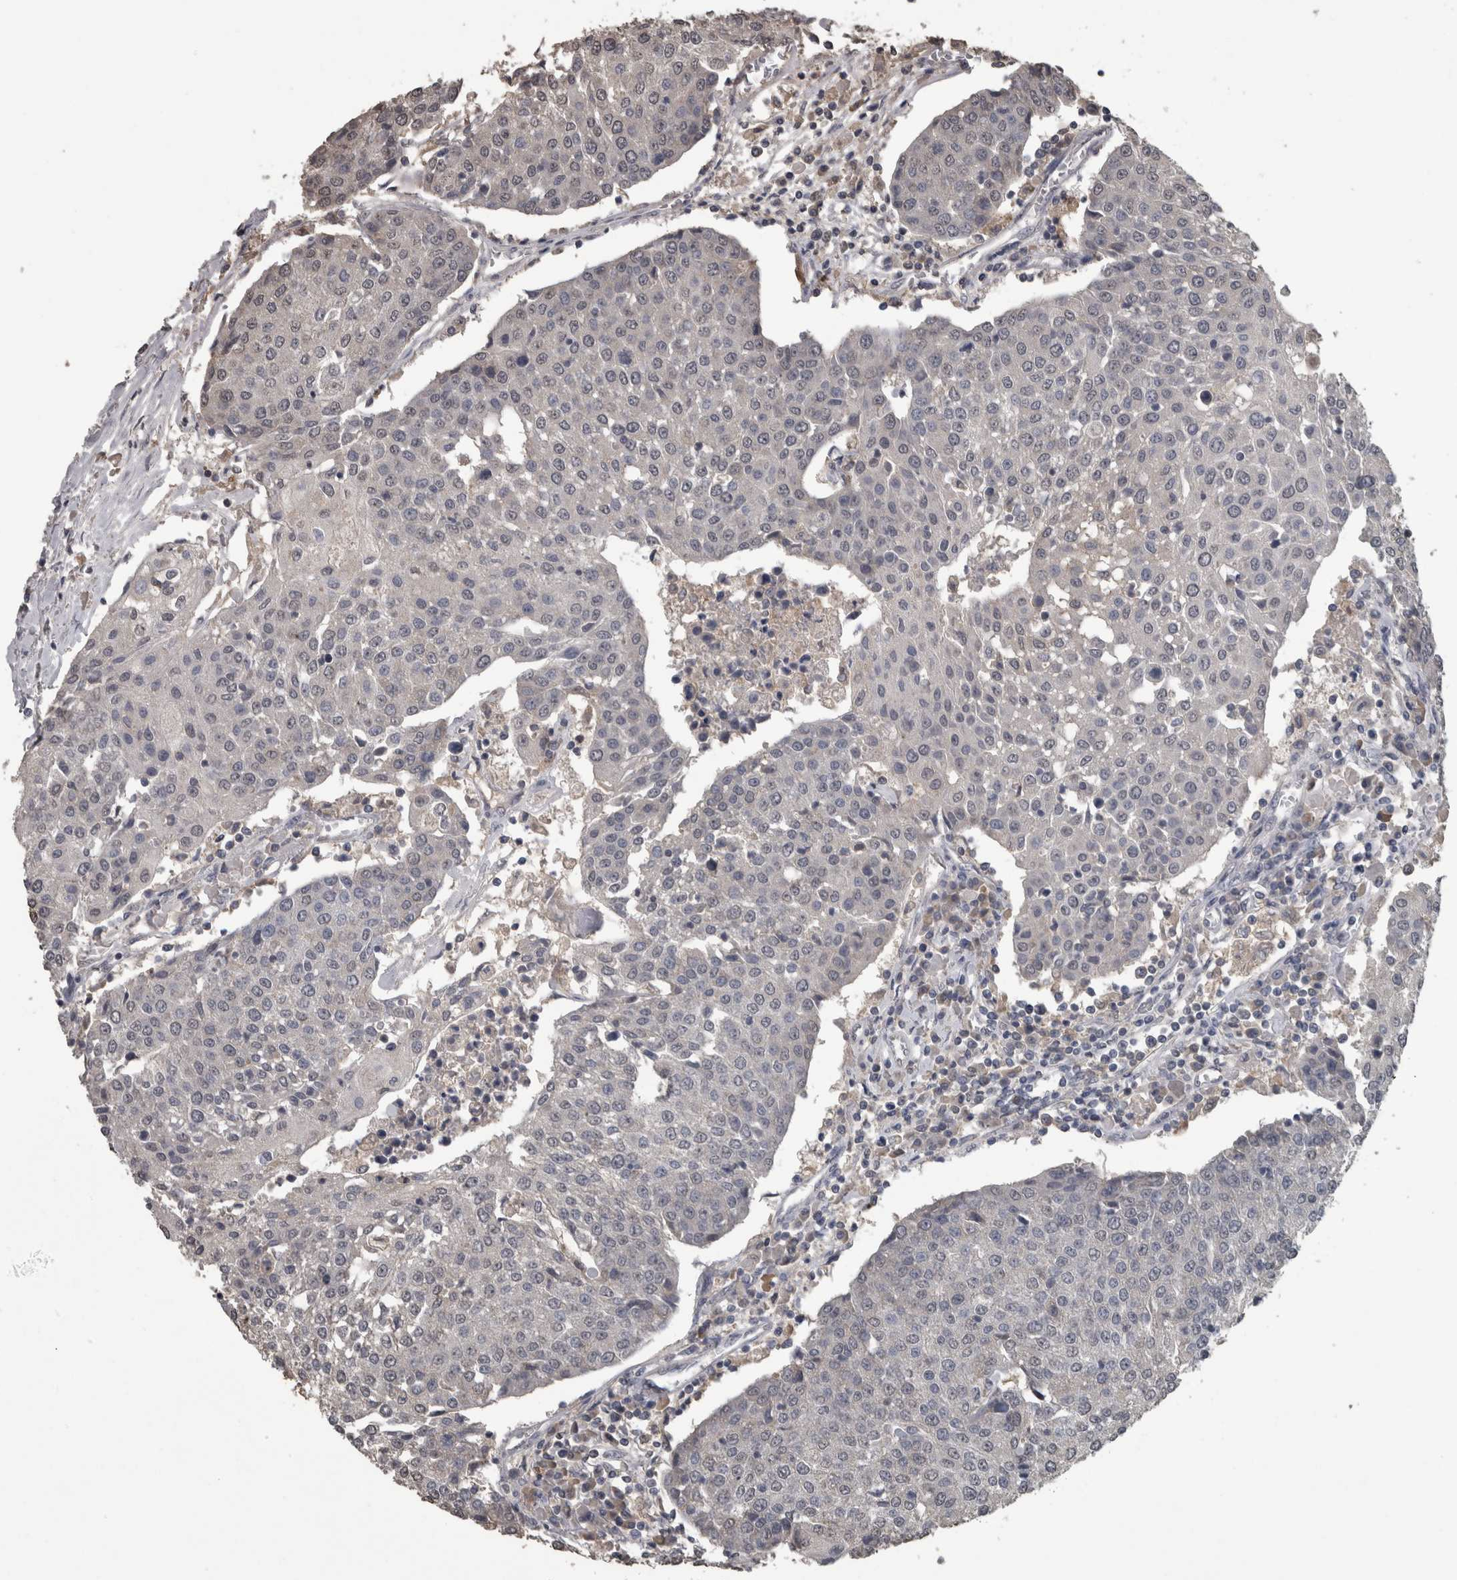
{"staining": {"intensity": "negative", "quantity": "none", "location": "none"}, "tissue": "urothelial cancer", "cell_type": "Tumor cells", "image_type": "cancer", "snomed": [{"axis": "morphology", "description": "Urothelial carcinoma, High grade"}, {"axis": "topography", "description": "Urinary bladder"}], "caption": "Immunohistochemical staining of urothelial carcinoma (high-grade) demonstrates no significant expression in tumor cells. (Stains: DAB immunohistochemistry with hematoxylin counter stain, Microscopy: brightfield microscopy at high magnification).", "gene": "PIK3AP1", "patient": {"sex": "female", "age": 85}}